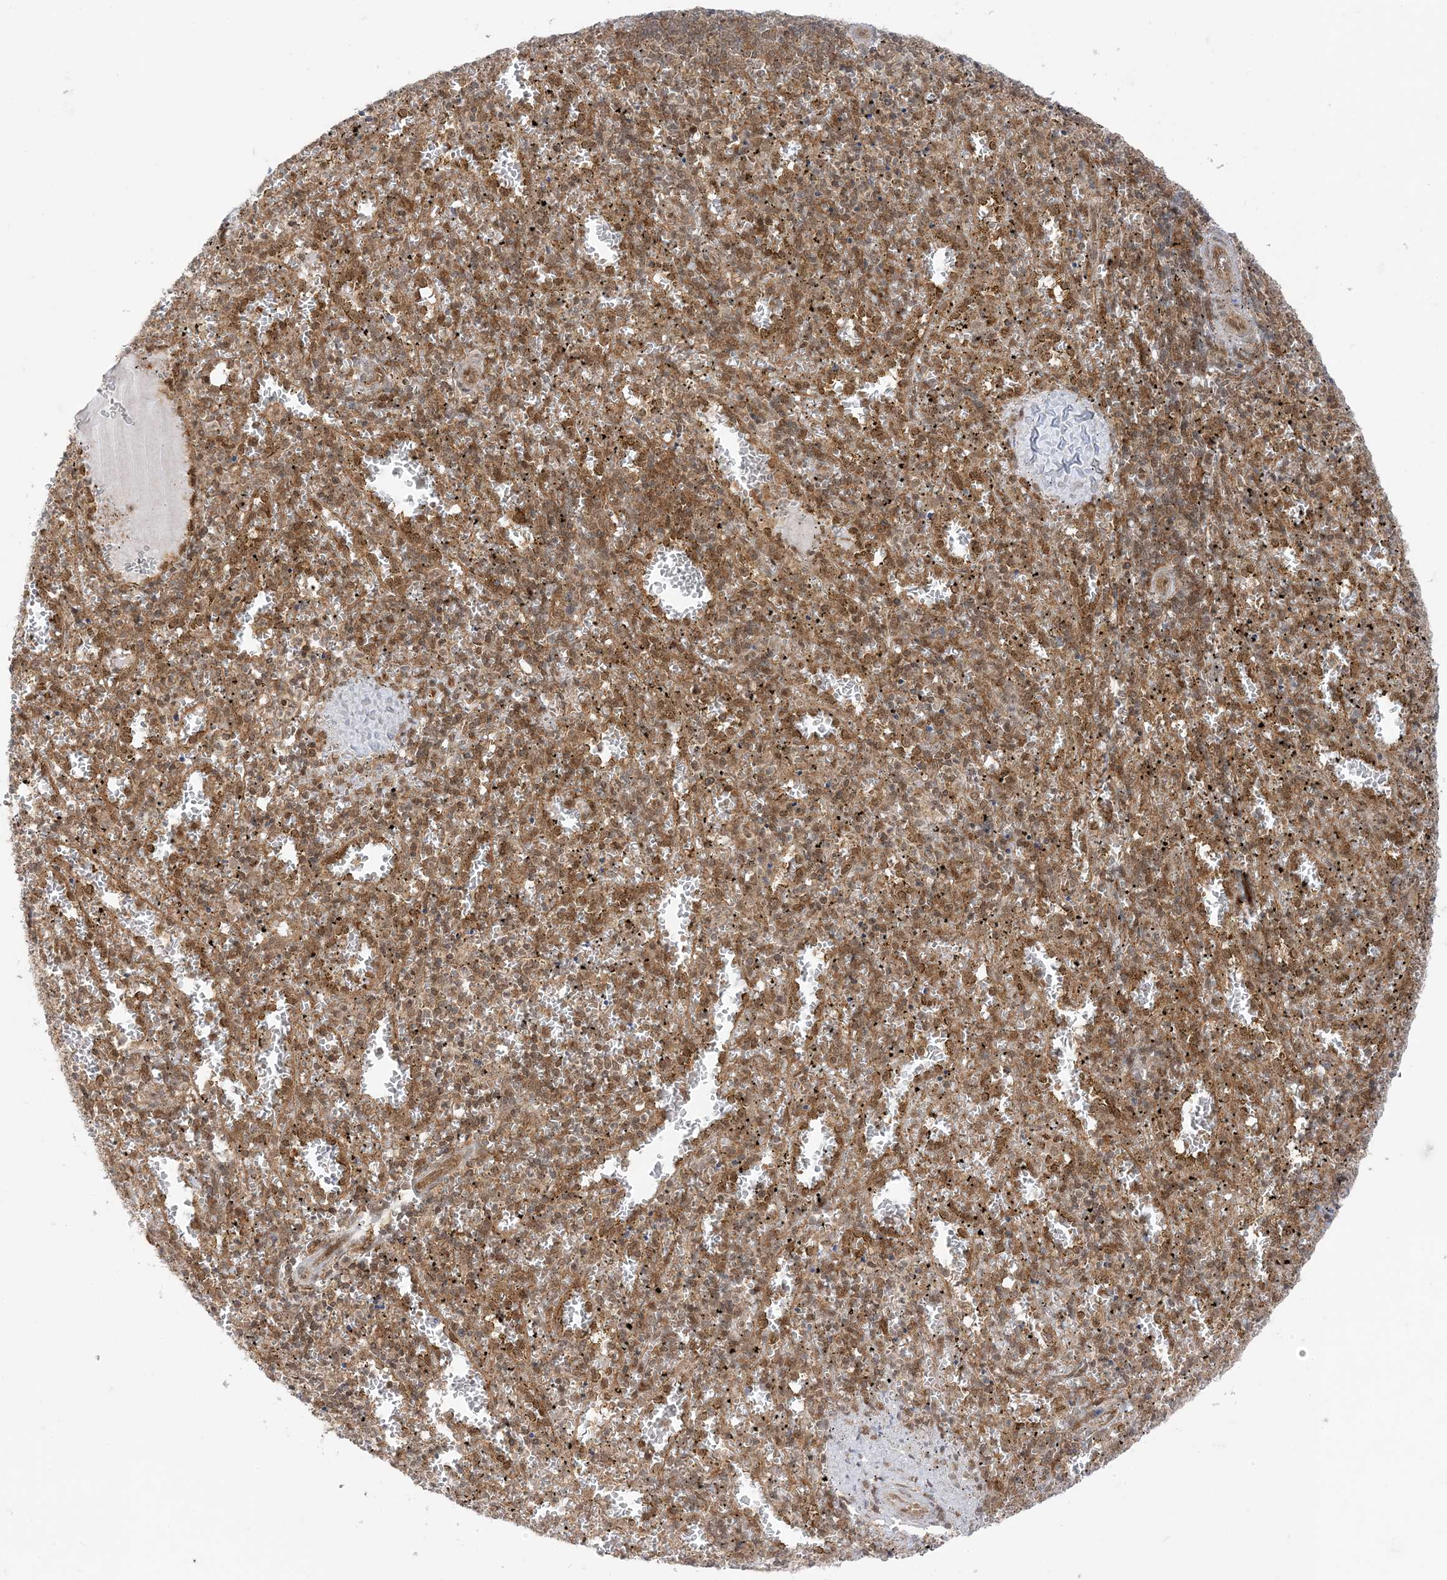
{"staining": {"intensity": "moderate", "quantity": "25%-75%", "location": "cytoplasmic/membranous"}, "tissue": "spleen", "cell_type": "Cells in red pulp", "image_type": "normal", "snomed": [{"axis": "morphology", "description": "Normal tissue, NOS"}, {"axis": "topography", "description": "Spleen"}], "caption": "Immunohistochemical staining of benign human spleen demonstrates 25%-75% levels of moderate cytoplasmic/membranous protein expression in approximately 25%-75% of cells in red pulp. Using DAB (brown) and hematoxylin (blue) stains, captured at high magnification using brightfield microscopy.", "gene": "PTPA", "patient": {"sex": "male", "age": 11}}